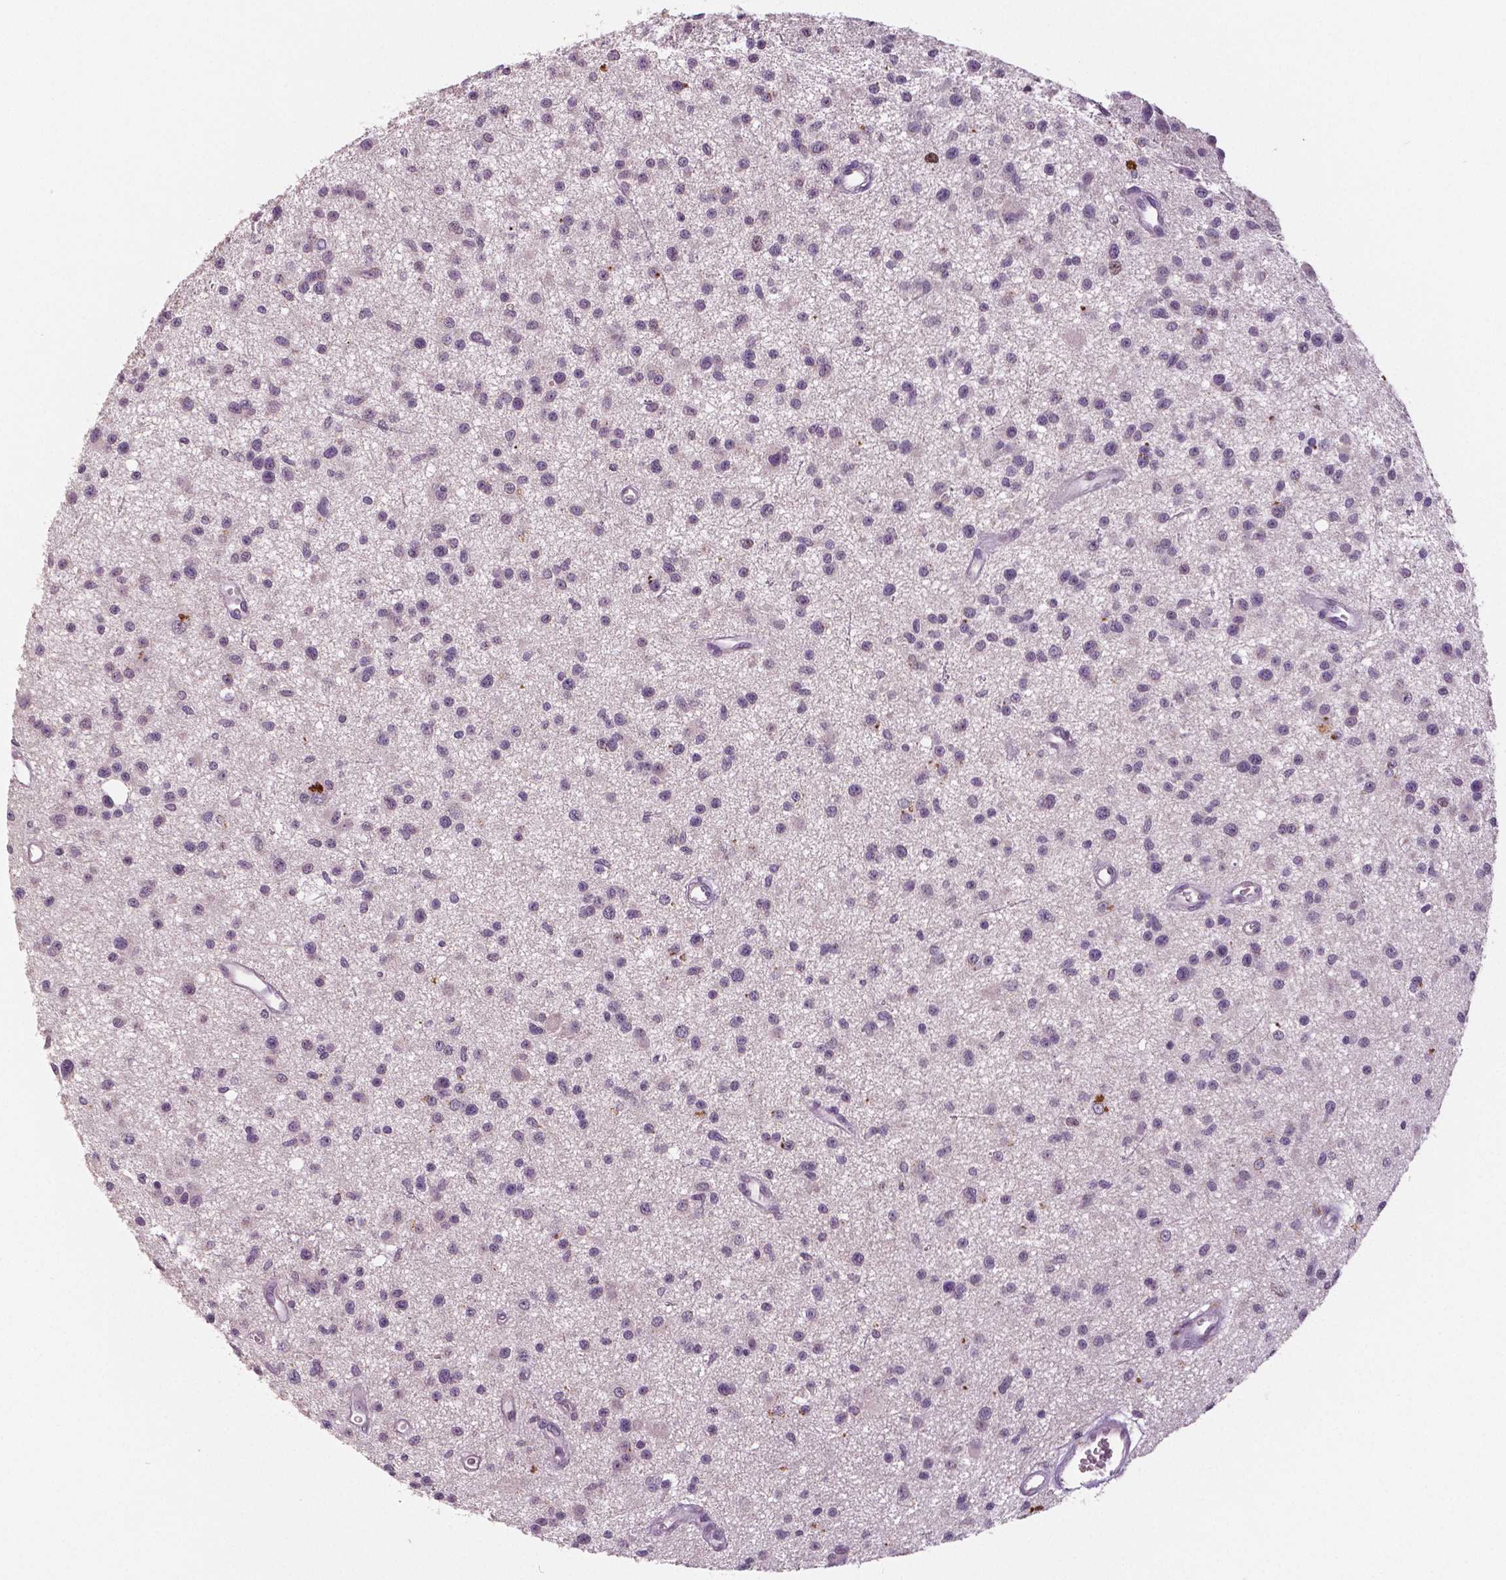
{"staining": {"intensity": "negative", "quantity": "none", "location": "none"}, "tissue": "glioma", "cell_type": "Tumor cells", "image_type": "cancer", "snomed": [{"axis": "morphology", "description": "Glioma, malignant, Low grade"}, {"axis": "topography", "description": "Brain"}], "caption": "High power microscopy photomicrograph of an IHC photomicrograph of glioma, revealing no significant positivity in tumor cells.", "gene": "MKI67", "patient": {"sex": "male", "age": 43}}